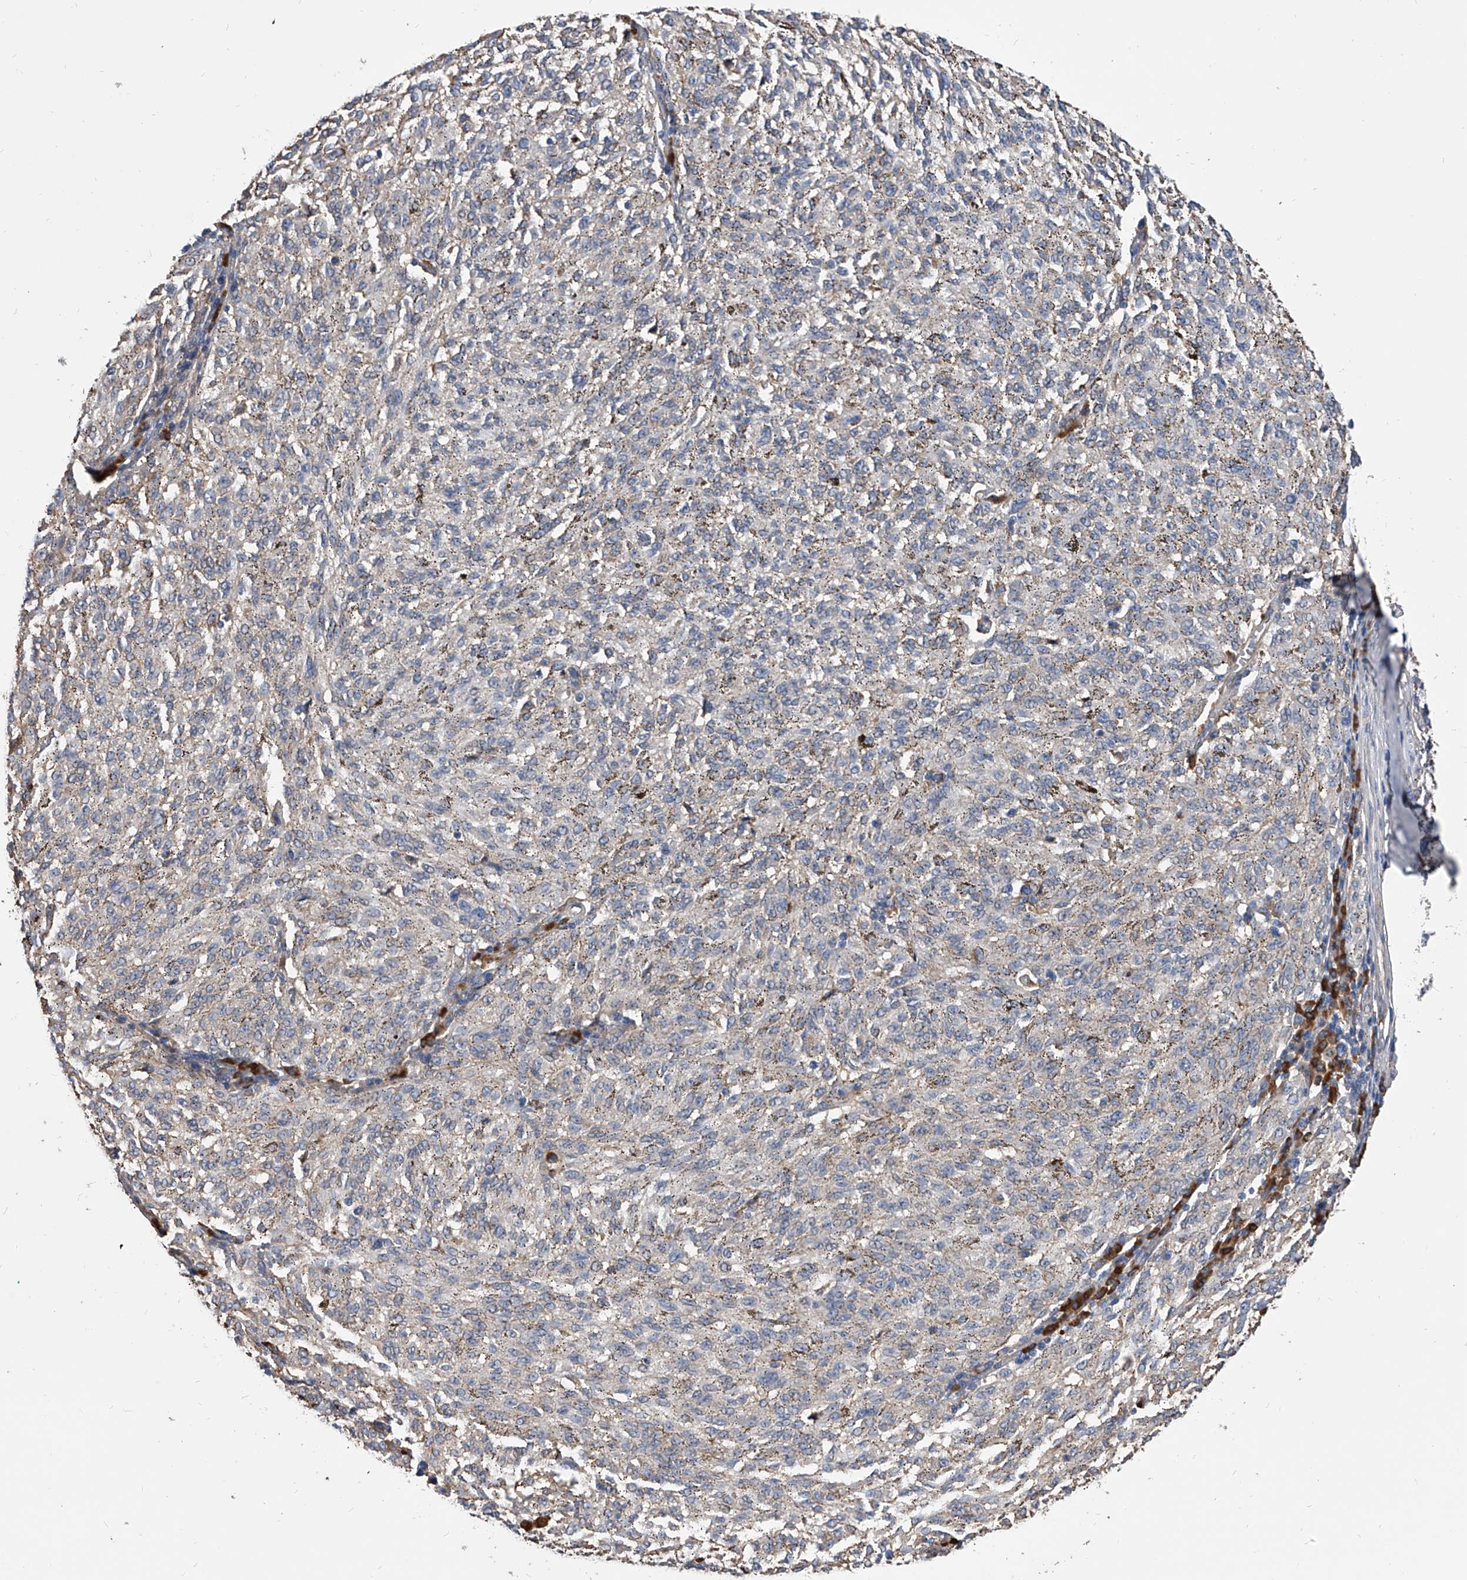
{"staining": {"intensity": "negative", "quantity": "none", "location": "none"}, "tissue": "melanoma", "cell_type": "Tumor cells", "image_type": "cancer", "snomed": [{"axis": "morphology", "description": "Malignant melanoma, NOS"}, {"axis": "topography", "description": "Skin"}], "caption": "This histopathology image is of melanoma stained with immunohistochemistry (IHC) to label a protein in brown with the nuclei are counter-stained blue. There is no positivity in tumor cells.", "gene": "ZNF25", "patient": {"sex": "female", "age": 72}}